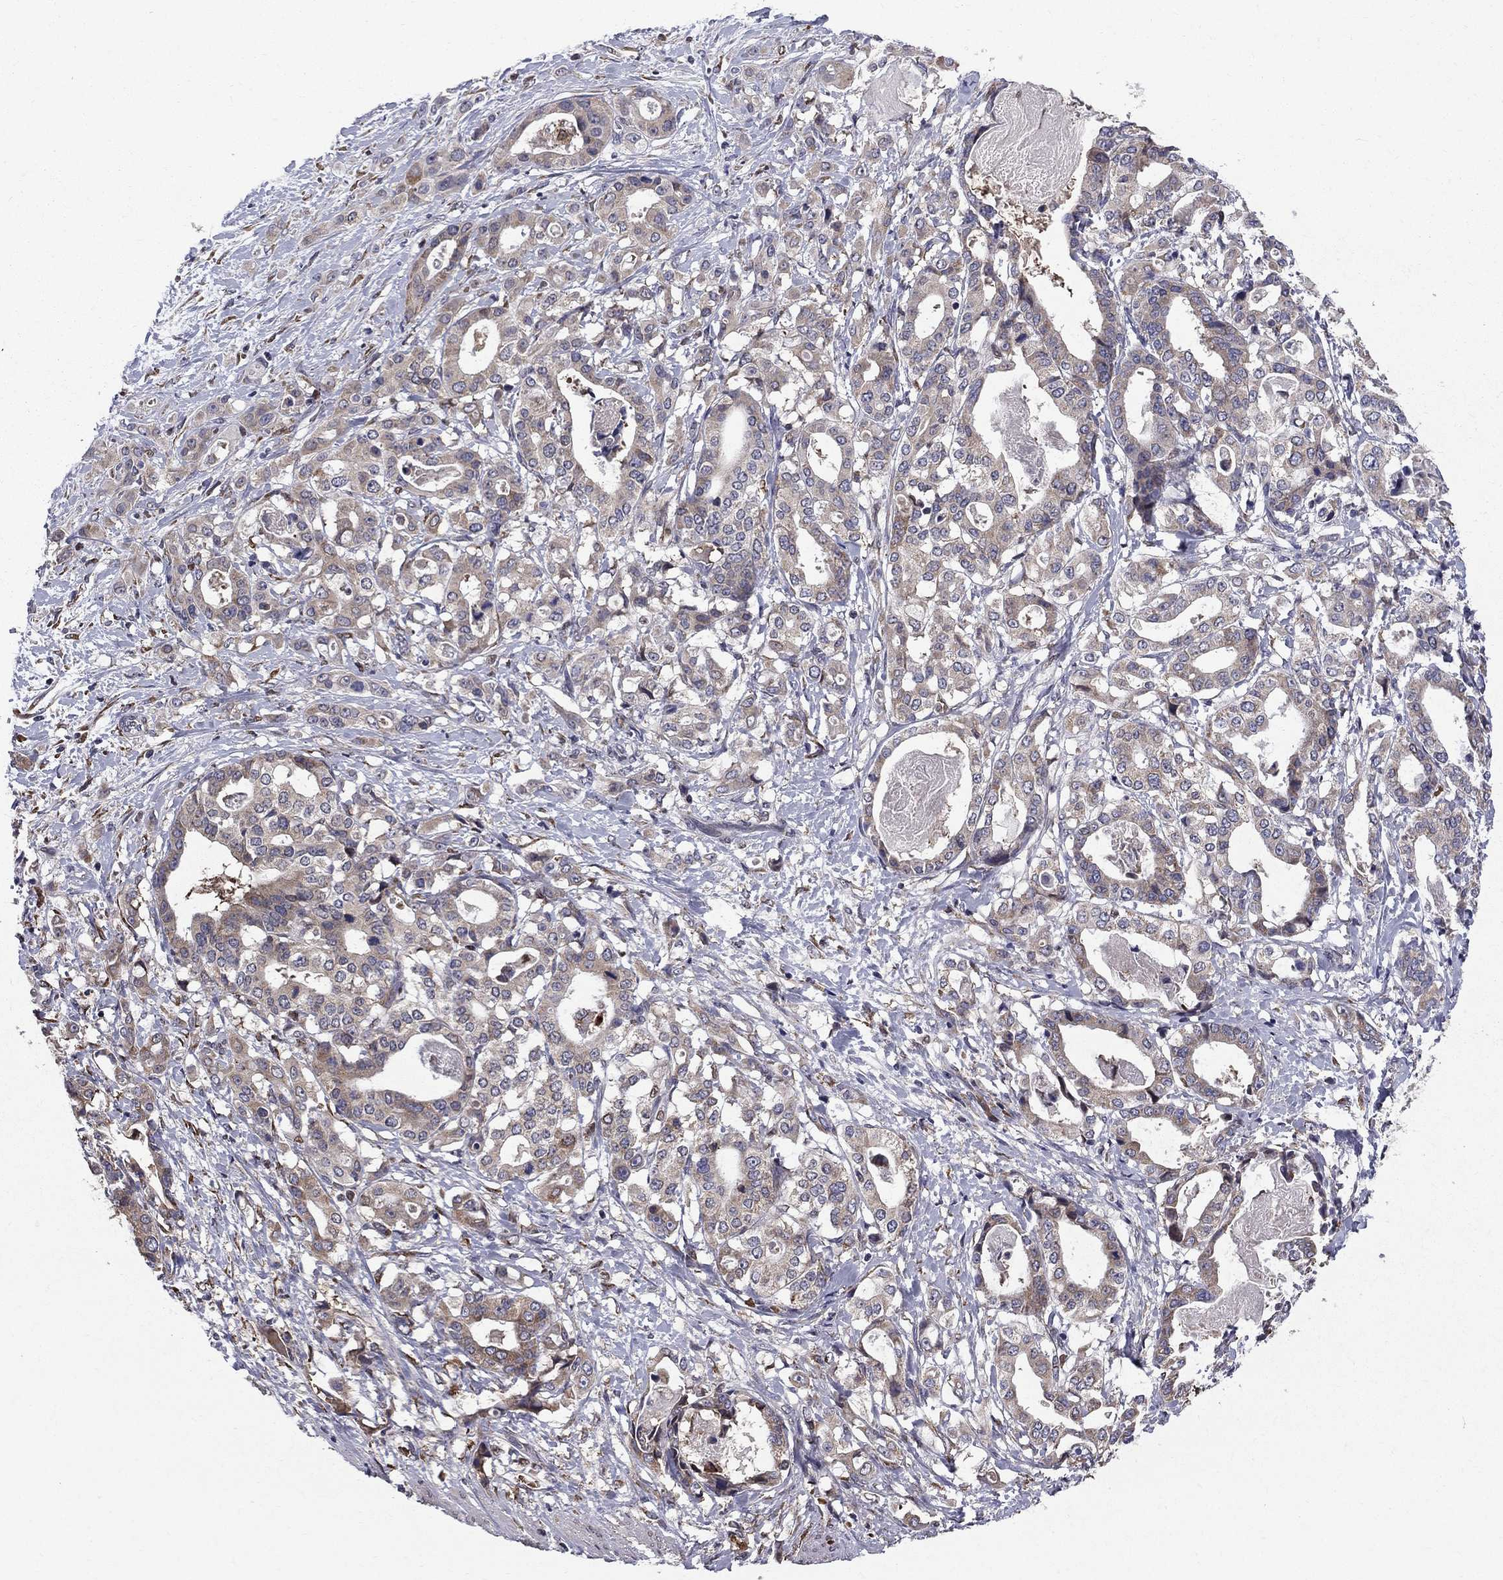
{"staining": {"intensity": "negative", "quantity": "none", "location": "none"}, "tissue": "stomach cancer", "cell_type": "Tumor cells", "image_type": "cancer", "snomed": [{"axis": "morphology", "description": "Adenocarcinoma, NOS"}, {"axis": "topography", "description": "Stomach"}], "caption": "A micrograph of human stomach cancer (adenocarcinoma) is negative for staining in tumor cells. Nuclei are stained in blue.", "gene": "HSPB2", "patient": {"sex": "male", "age": 48}}